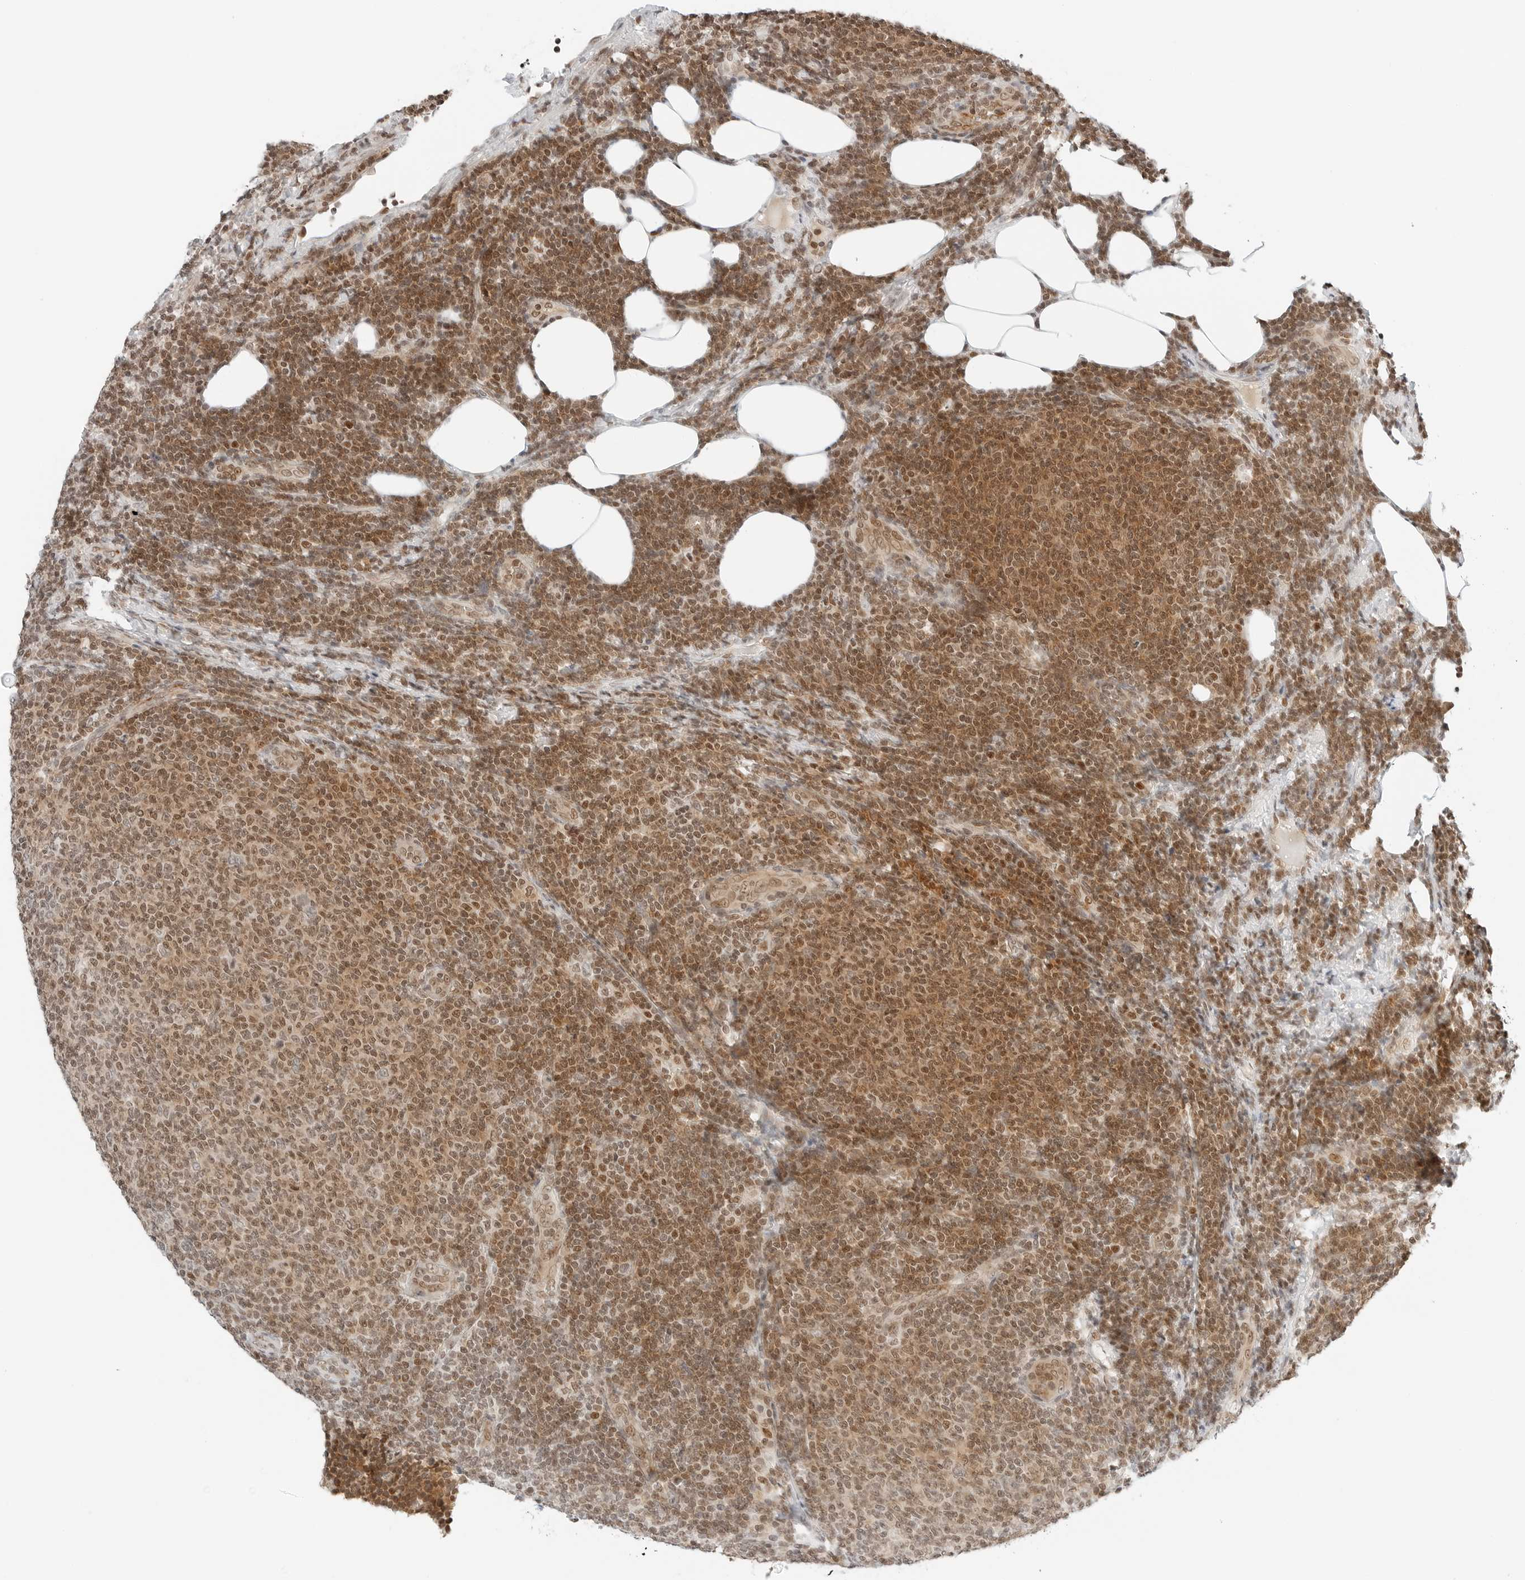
{"staining": {"intensity": "moderate", "quantity": ">75%", "location": "cytoplasmic/membranous,nuclear"}, "tissue": "lymphoma", "cell_type": "Tumor cells", "image_type": "cancer", "snomed": [{"axis": "morphology", "description": "Malignant lymphoma, non-Hodgkin's type, Low grade"}, {"axis": "topography", "description": "Lymph node"}], "caption": "This image reveals IHC staining of human low-grade malignant lymphoma, non-Hodgkin's type, with medium moderate cytoplasmic/membranous and nuclear positivity in approximately >75% of tumor cells.", "gene": "CRTC2", "patient": {"sex": "male", "age": 66}}